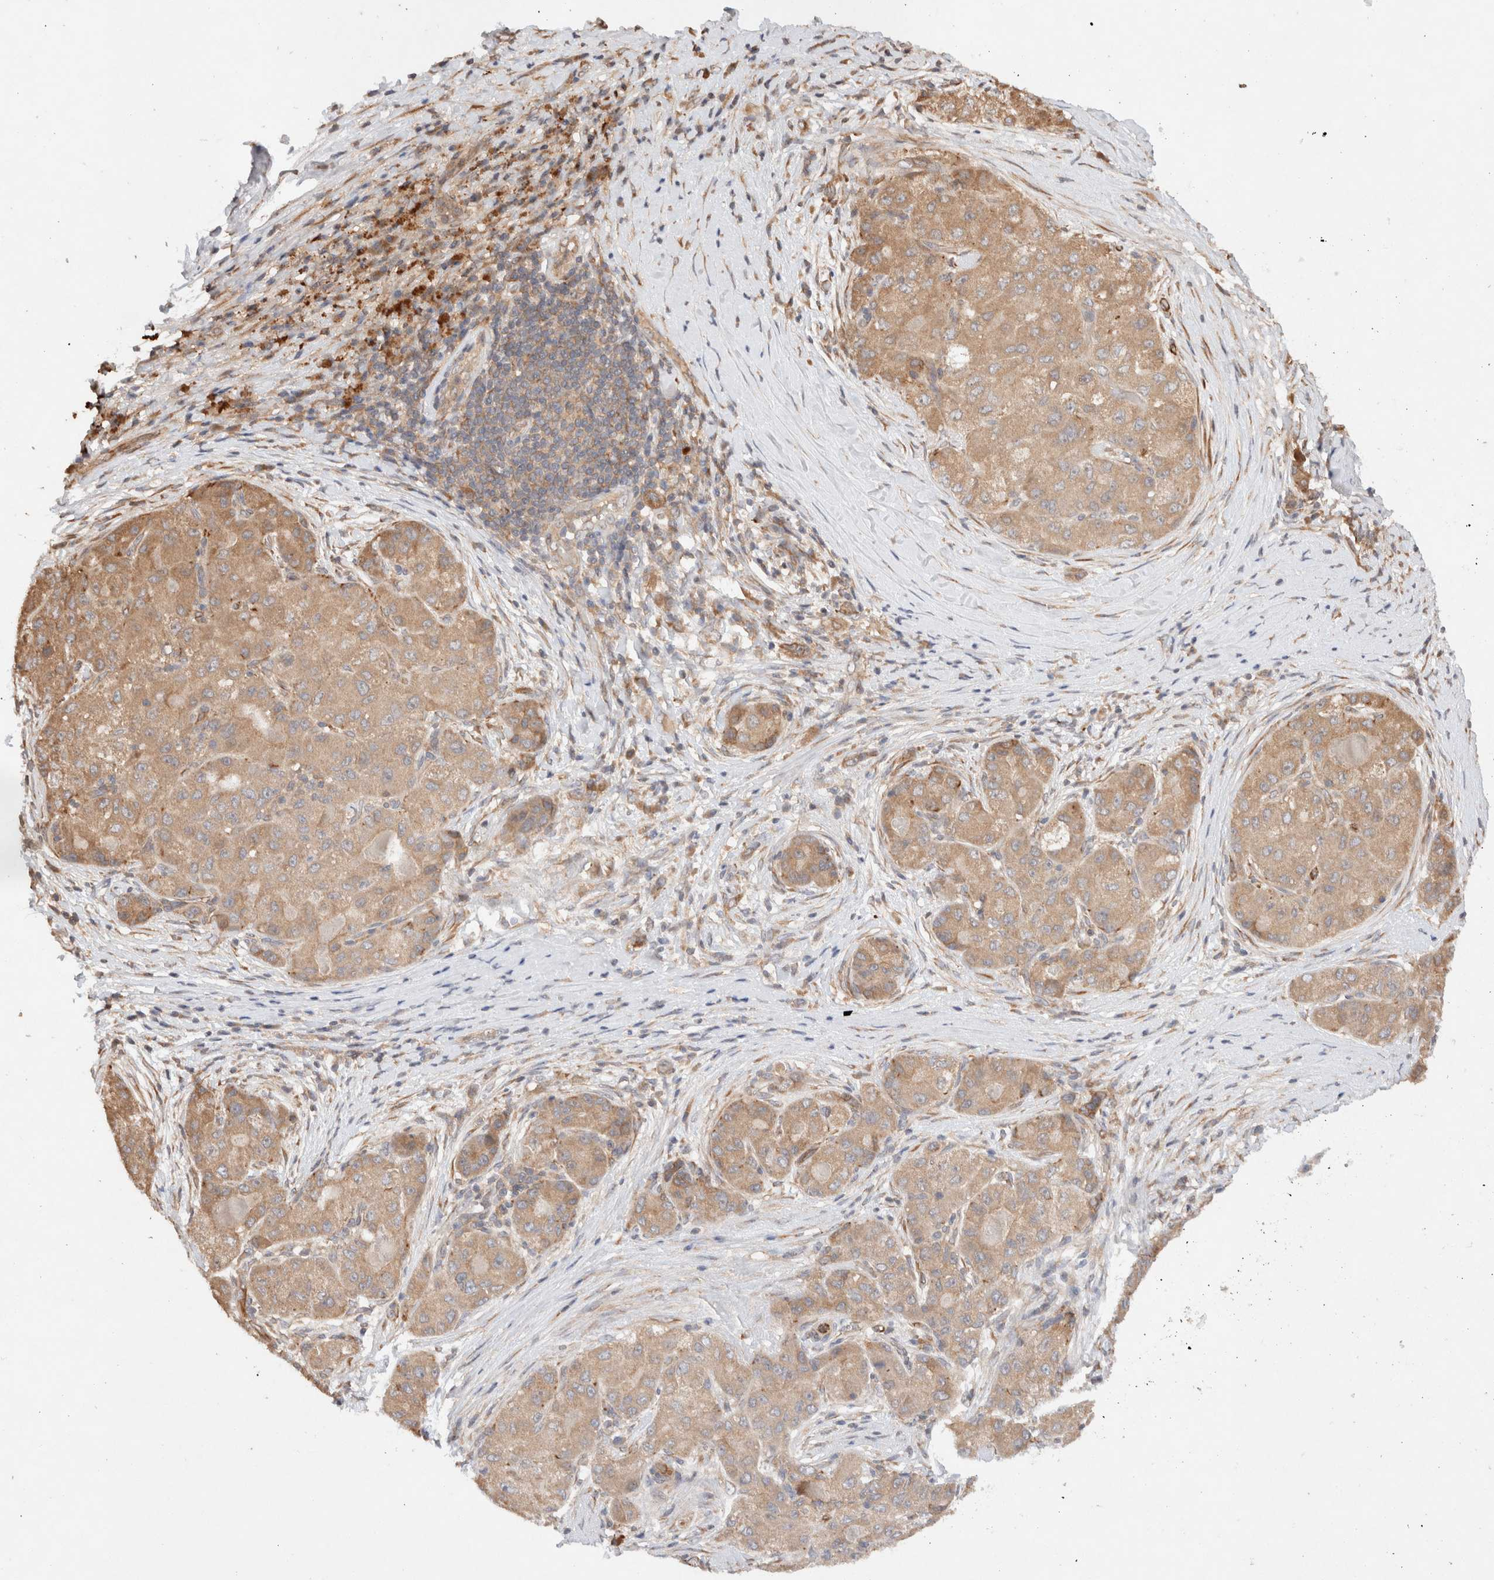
{"staining": {"intensity": "moderate", "quantity": ">75%", "location": "cytoplasmic/membranous"}, "tissue": "liver cancer", "cell_type": "Tumor cells", "image_type": "cancer", "snomed": [{"axis": "morphology", "description": "Carcinoma, Hepatocellular, NOS"}, {"axis": "topography", "description": "Liver"}], "caption": "Immunohistochemistry micrograph of liver cancer stained for a protein (brown), which demonstrates medium levels of moderate cytoplasmic/membranous positivity in approximately >75% of tumor cells.", "gene": "KLHL20", "patient": {"sex": "male", "age": 80}}